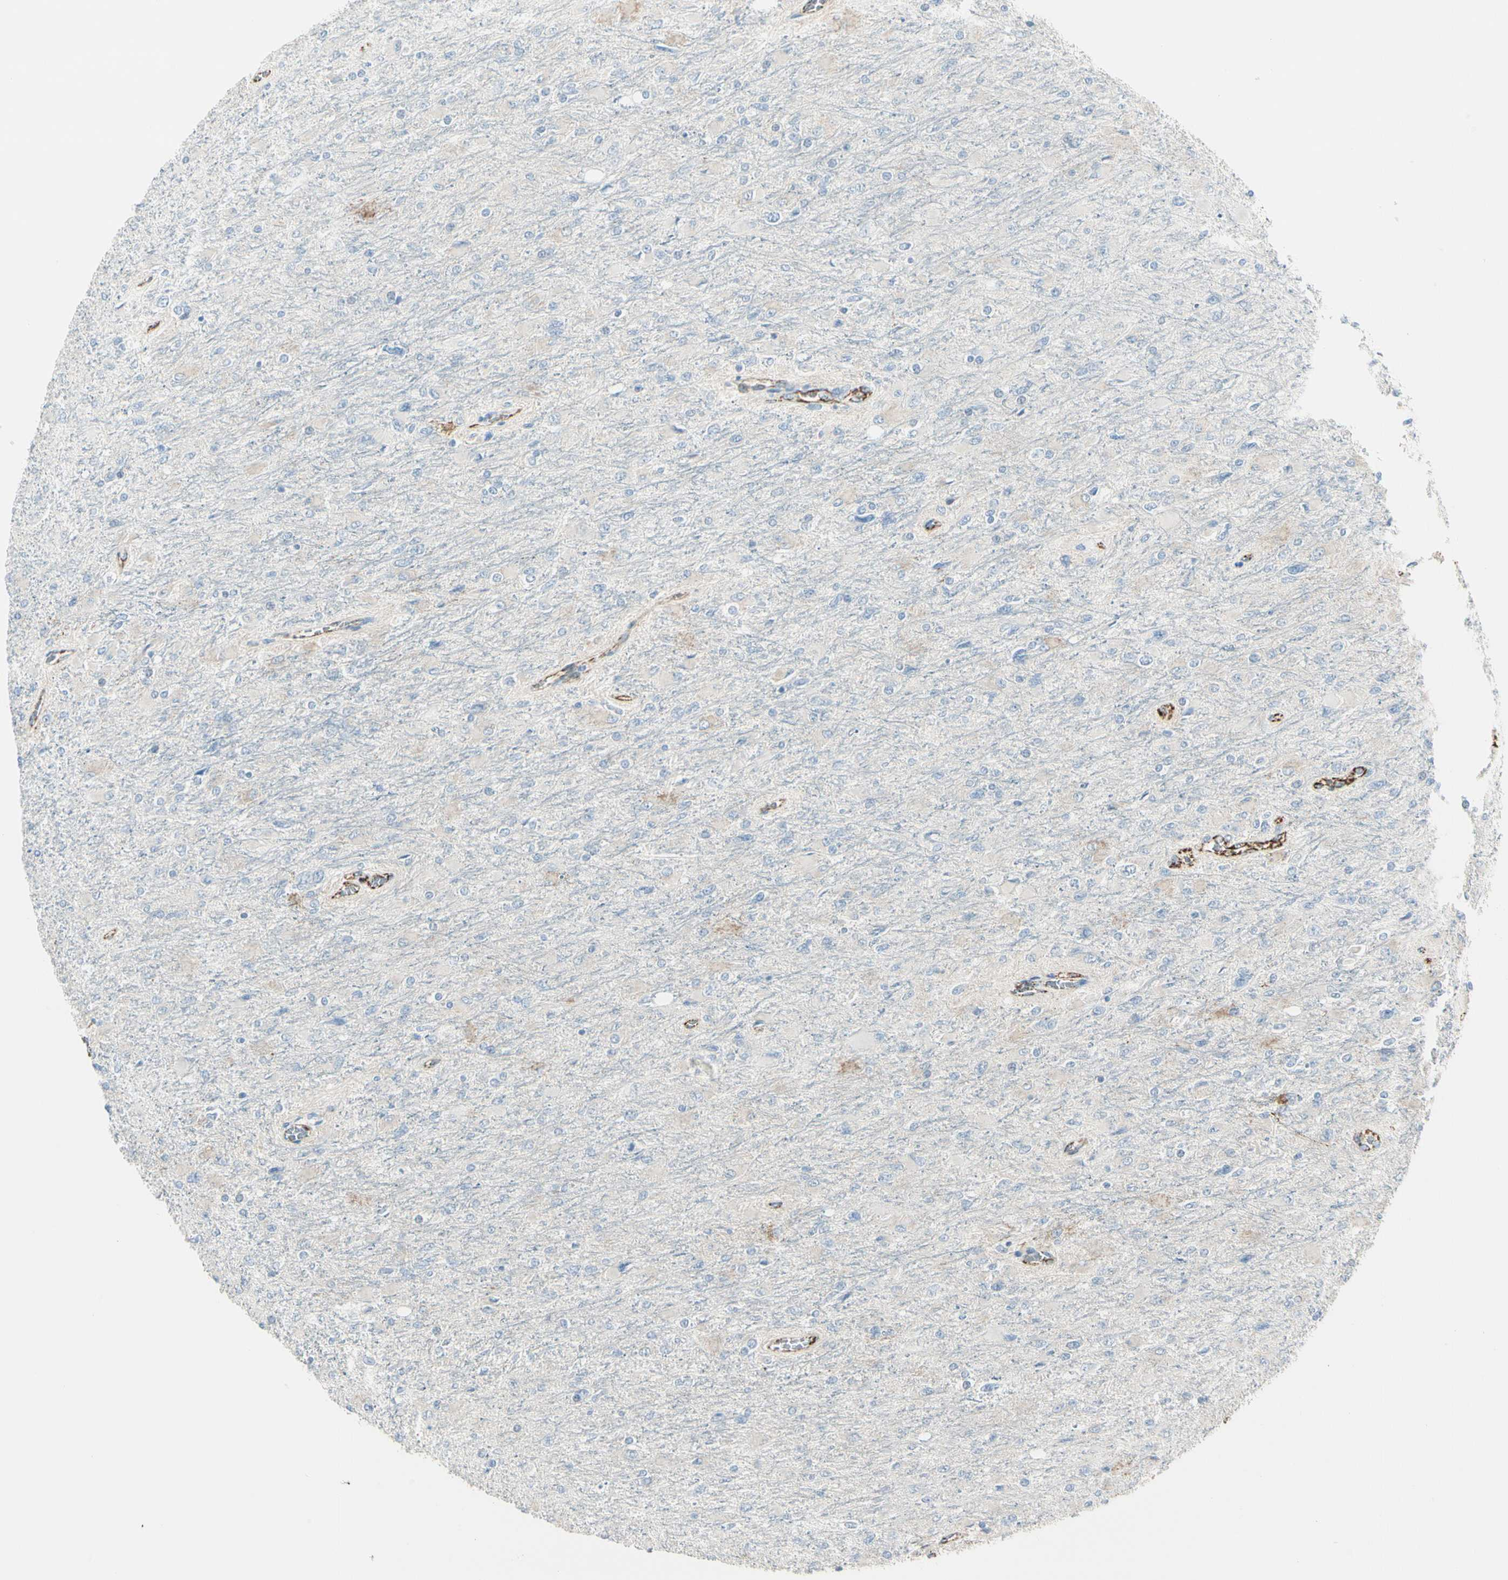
{"staining": {"intensity": "negative", "quantity": "none", "location": "none"}, "tissue": "glioma", "cell_type": "Tumor cells", "image_type": "cancer", "snomed": [{"axis": "morphology", "description": "Glioma, malignant, High grade"}, {"axis": "topography", "description": "Cerebral cortex"}], "caption": "This is a micrograph of immunohistochemistry staining of glioma, which shows no positivity in tumor cells.", "gene": "SLC6A15", "patient": {"sex": "female", "age": 36}}